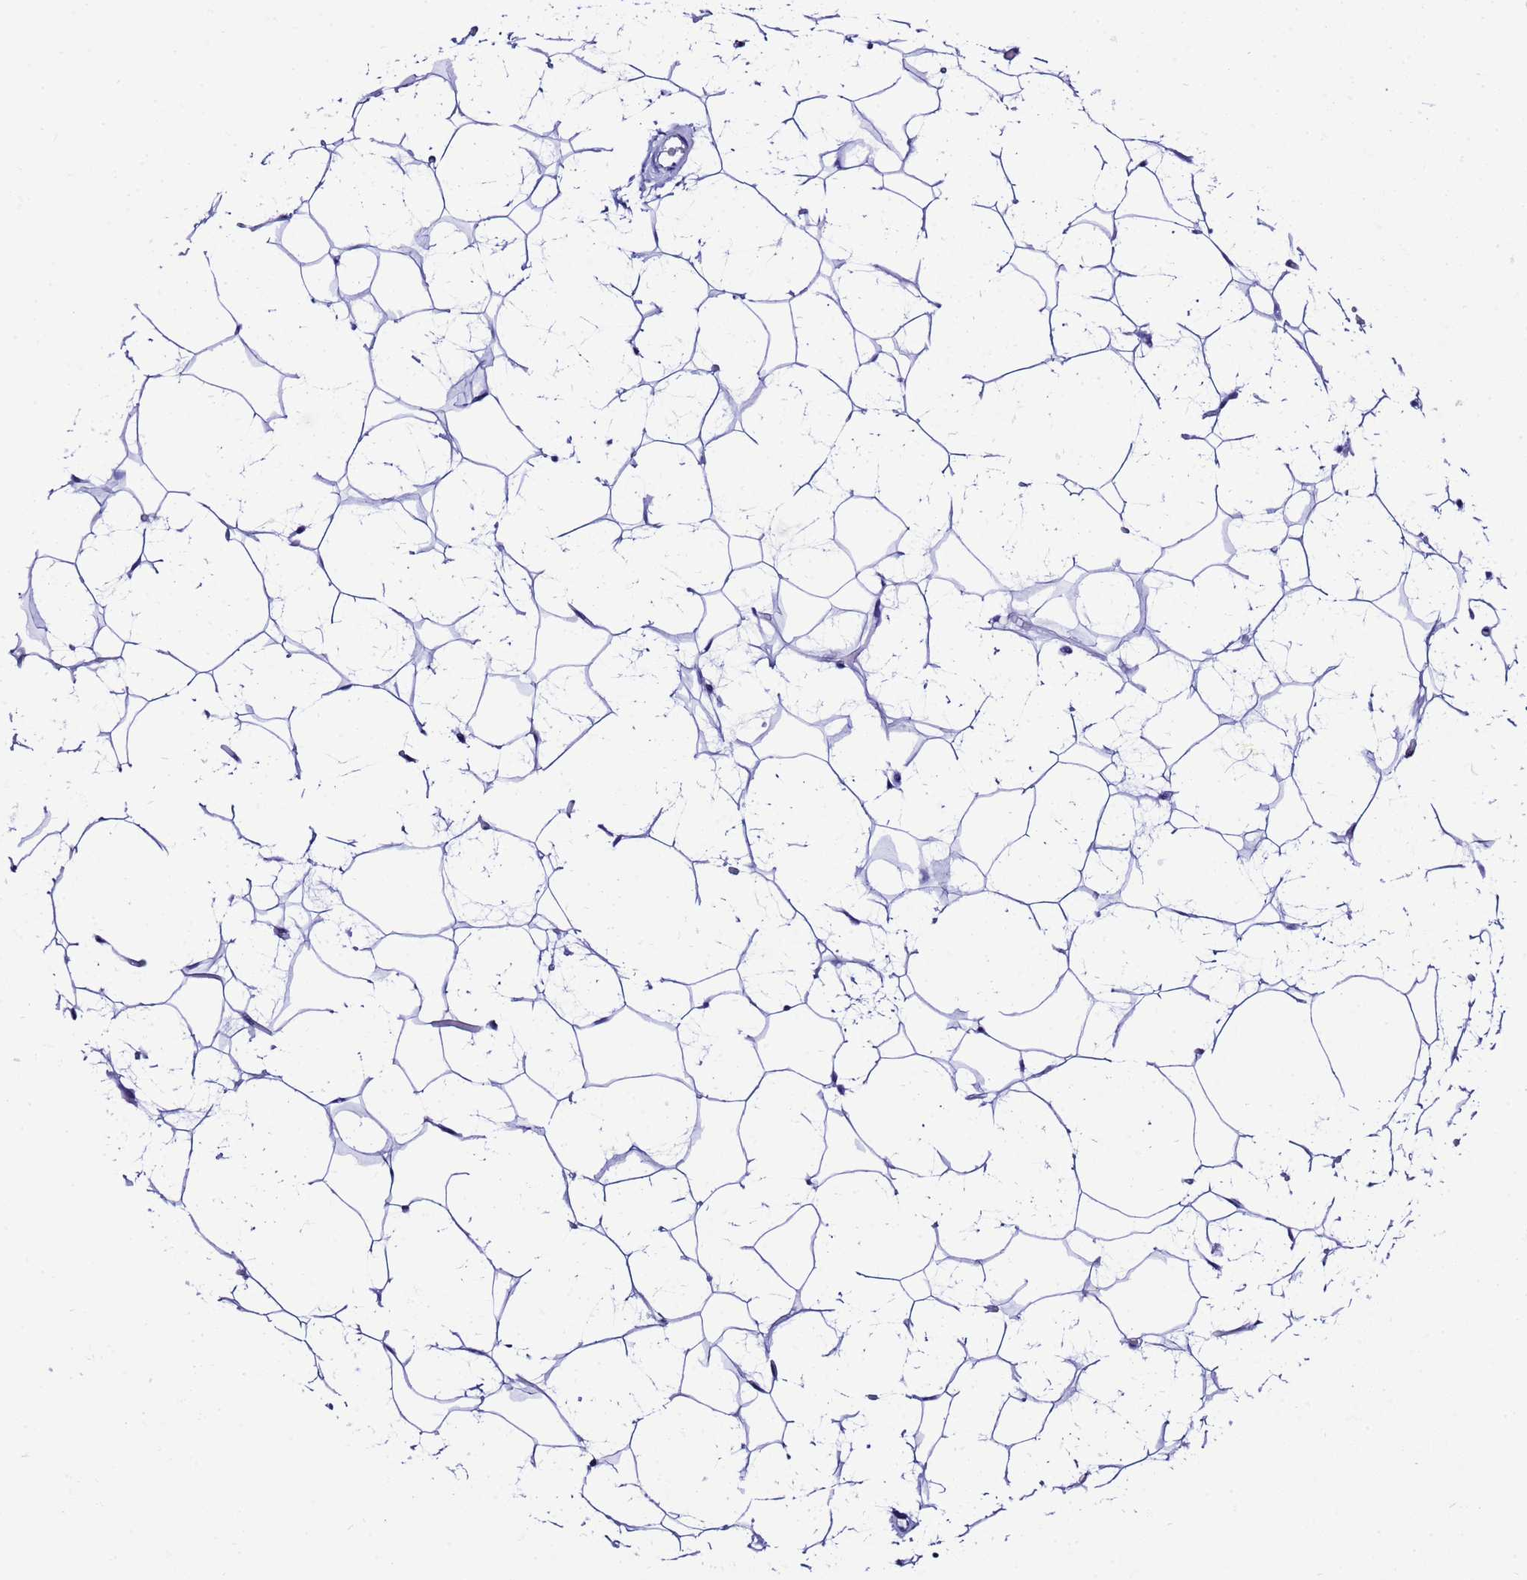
{"staining": {"intensity": "negative", "quantity": "none", "location": "none"}, "tissue": "adipose tissue", "cell_type": "Adipocytes", "image_type": "normal", "snomed": [{"axis": "morphology", "description": "Normal tissue, NOS"}, {"axis": "topography", "description": "Breast"}], "caption": "The histopathology image shows no significant staining in adipocytes of adipose tissue.", "gene": "UGT2A1", "patient": {"sex": "female", "age": 26}}